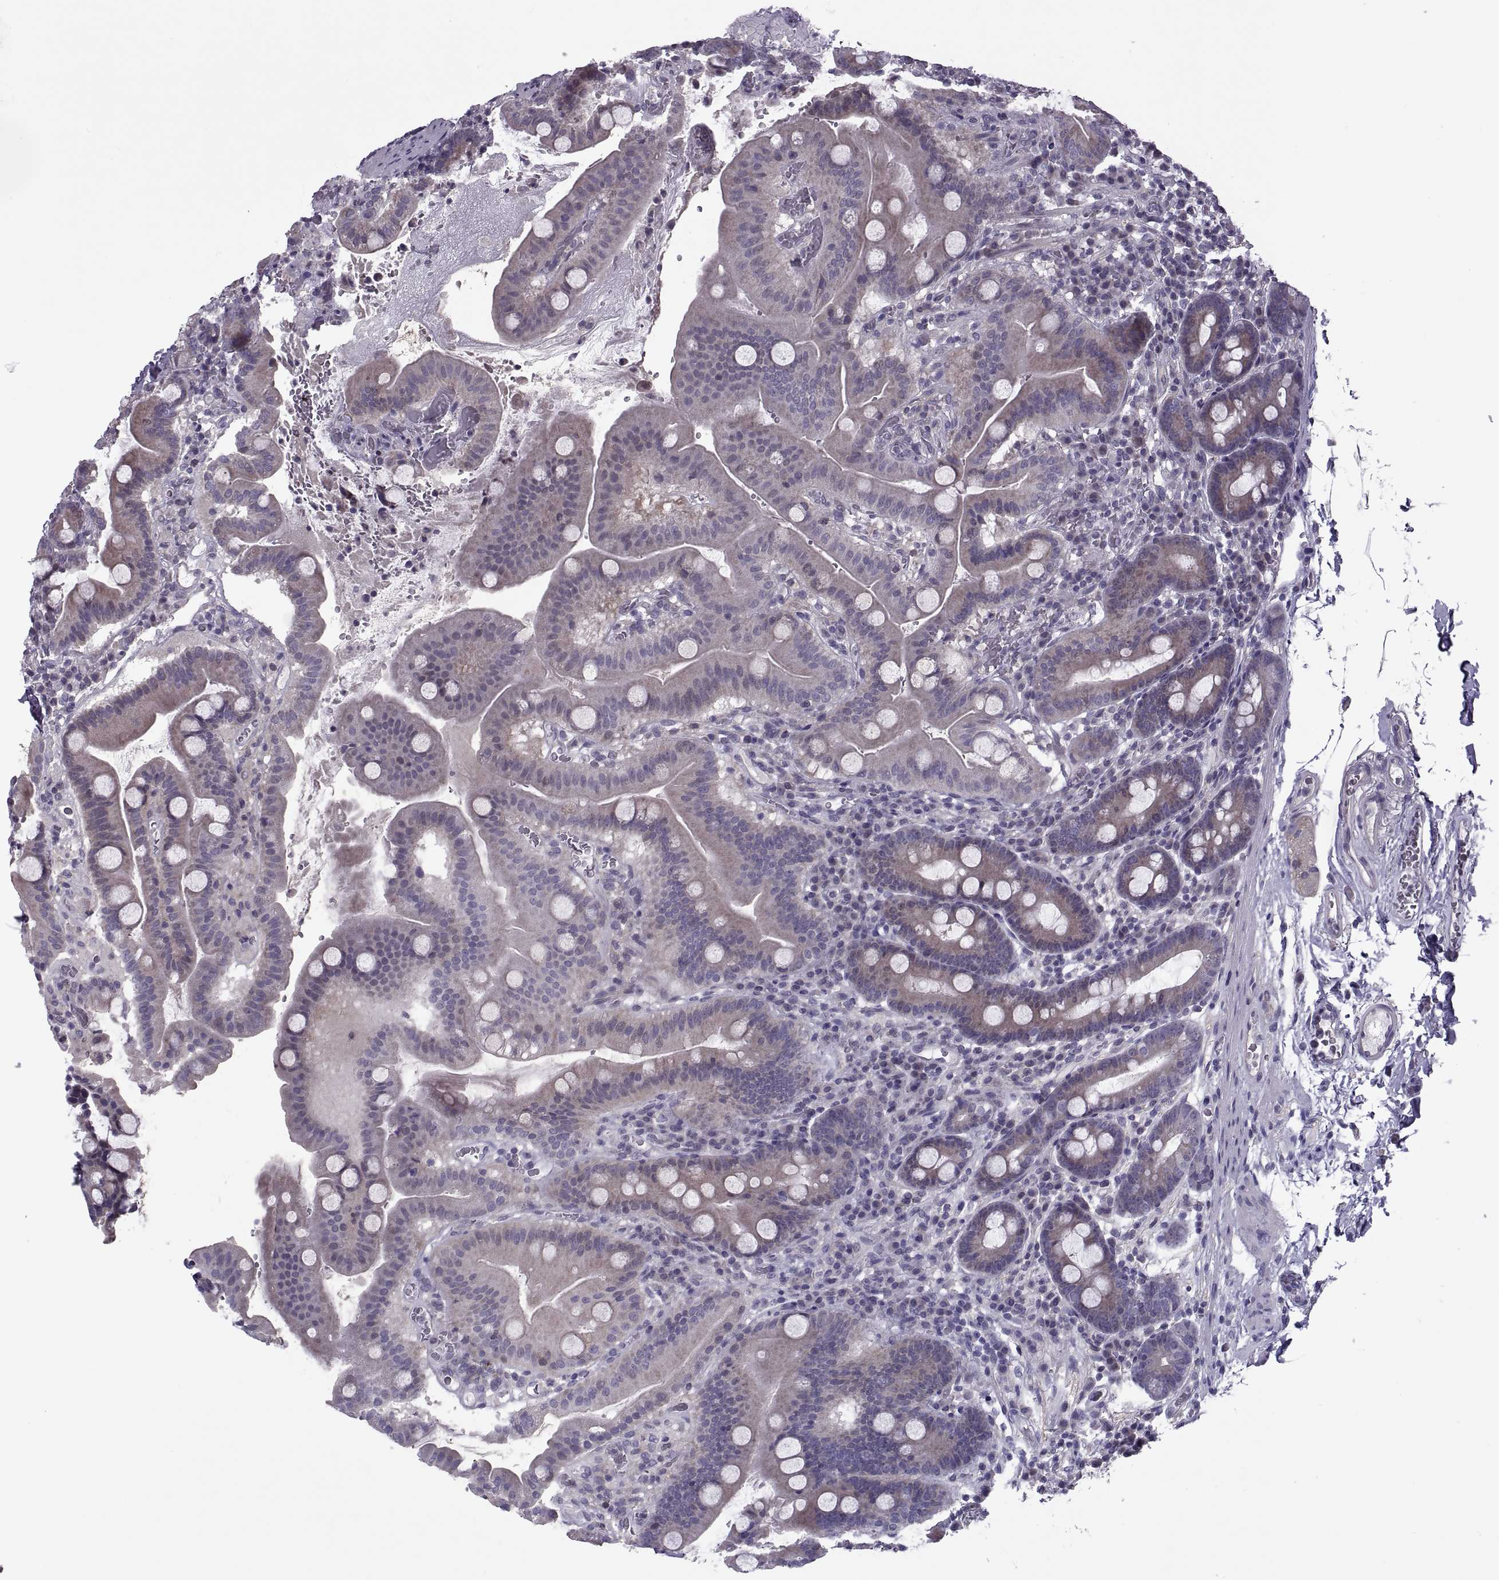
{"staining": {"intensity": "weak", "quantity": "25%-75%", "location": "cytoplasmic/membranous"}, "tissue": "duodenum", "cell_type": "Glandular cells", "image_type": "normal", "snomed": [{"axis": "morphology", "description": "Normal tissue, NOS"}, {"axis": "topography", "description": "Duodenum"}], "caption": "Protein staining of normal duodenum shows weak cytoplasmic/membranous staining in approximately 25%-75% of glandular cells. Using DAB (3,3'-diaminobenzidine) (brown) and hematoxylin (blue) stains, captured at high magnification using brightfield microscopy.", "gene": "ODF3", "patient": {"sex": "male", "age": 59}}